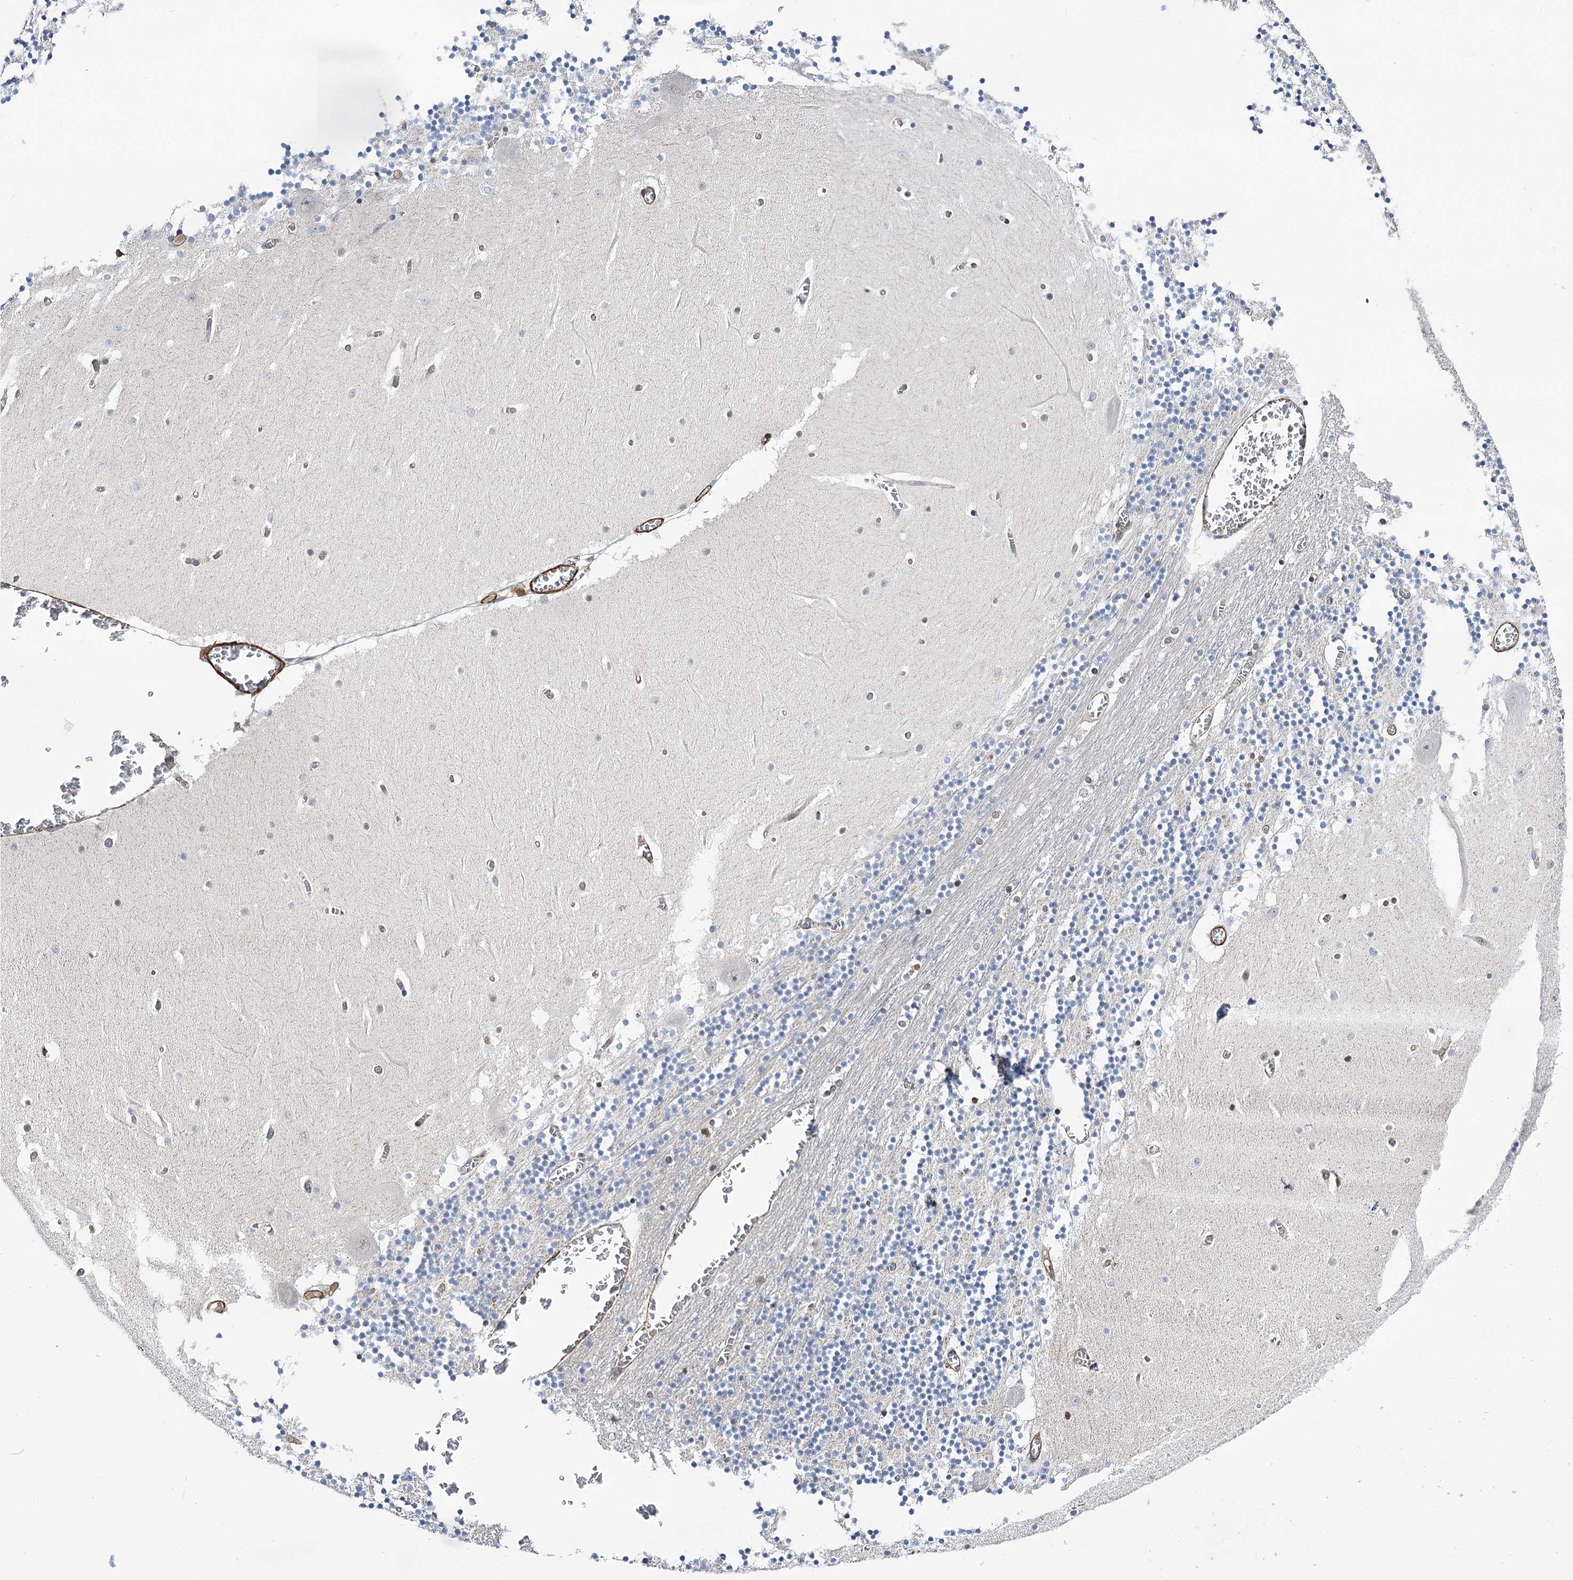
{"staining": {"intensity": "negative", "quantity": "none", "location": "none"}, "tissue": "cerebellum", "cell_type": "Cells in granular layer", "image_type": "normal", "snomed": [{"axis": "morphology", "description": "Normal tissue, NOS"}, {"axis": "topography", "description": "Cerebellum"}], "caption": "The image reveals no staining of cells in granular layer in unremarkable cerebellum.", "gene": "WASHC3", "patient": {"sex": "female", "age": 28}}